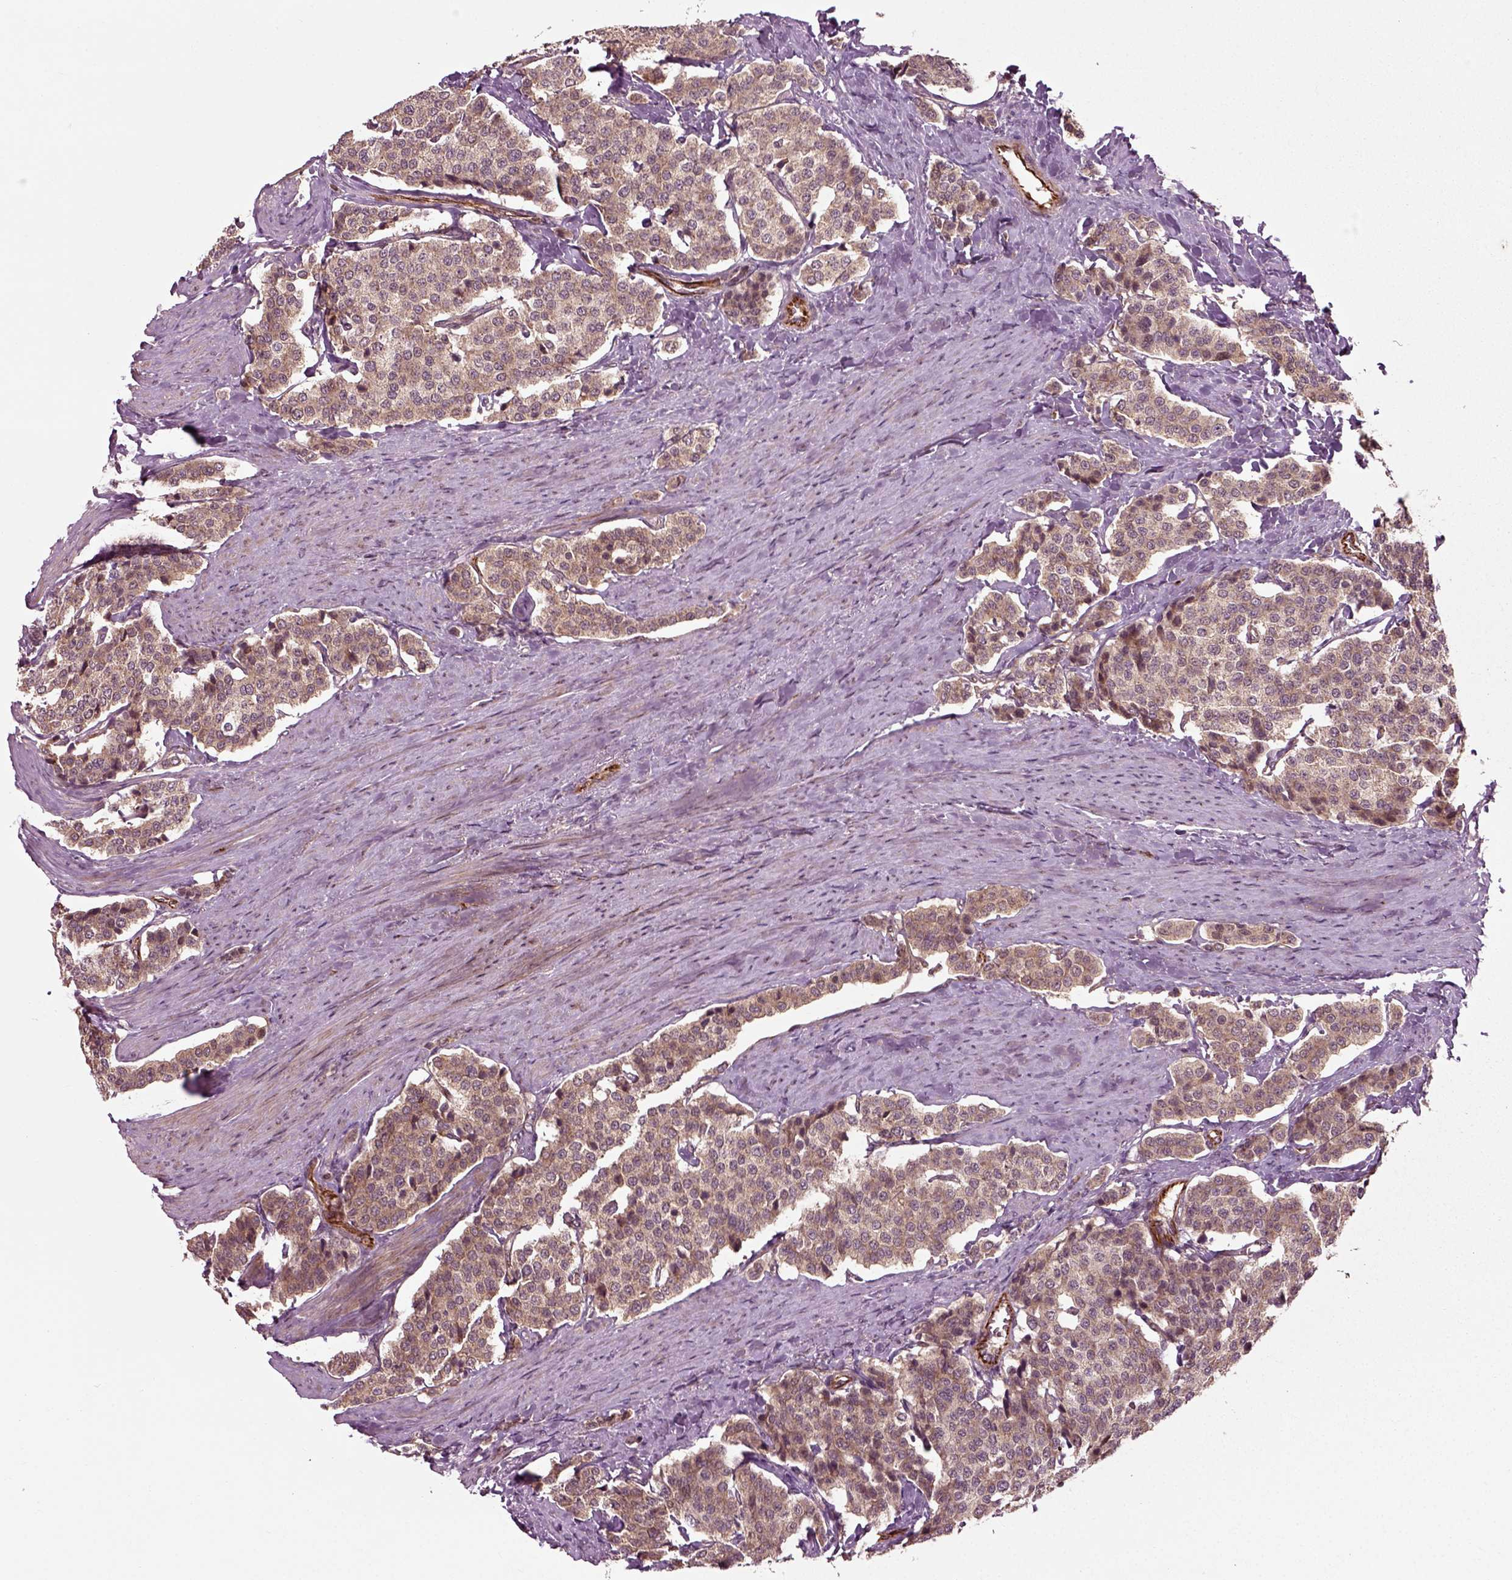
{"staining": {"intensity": "weak", "quantity": ">75%", "location": "cytoplasmic/membranous"}, "tissue": "carcinoid", "cell_type": "Tumor cells", "image_type": "cancer", "snomed": [{"axis": "morphology", "description": "Carcinoid, malignant, NOS"}, {"axis": "topography", "description": "Small intestine"}], "caption": "Human malignant carcinoid stained with a brown dye shows weak cytoplasmic/membranous positive positivity in approximately >75% of tumor cells.", "gene": "PLCD3", "patient": {"sex": "female", "age": 58}}